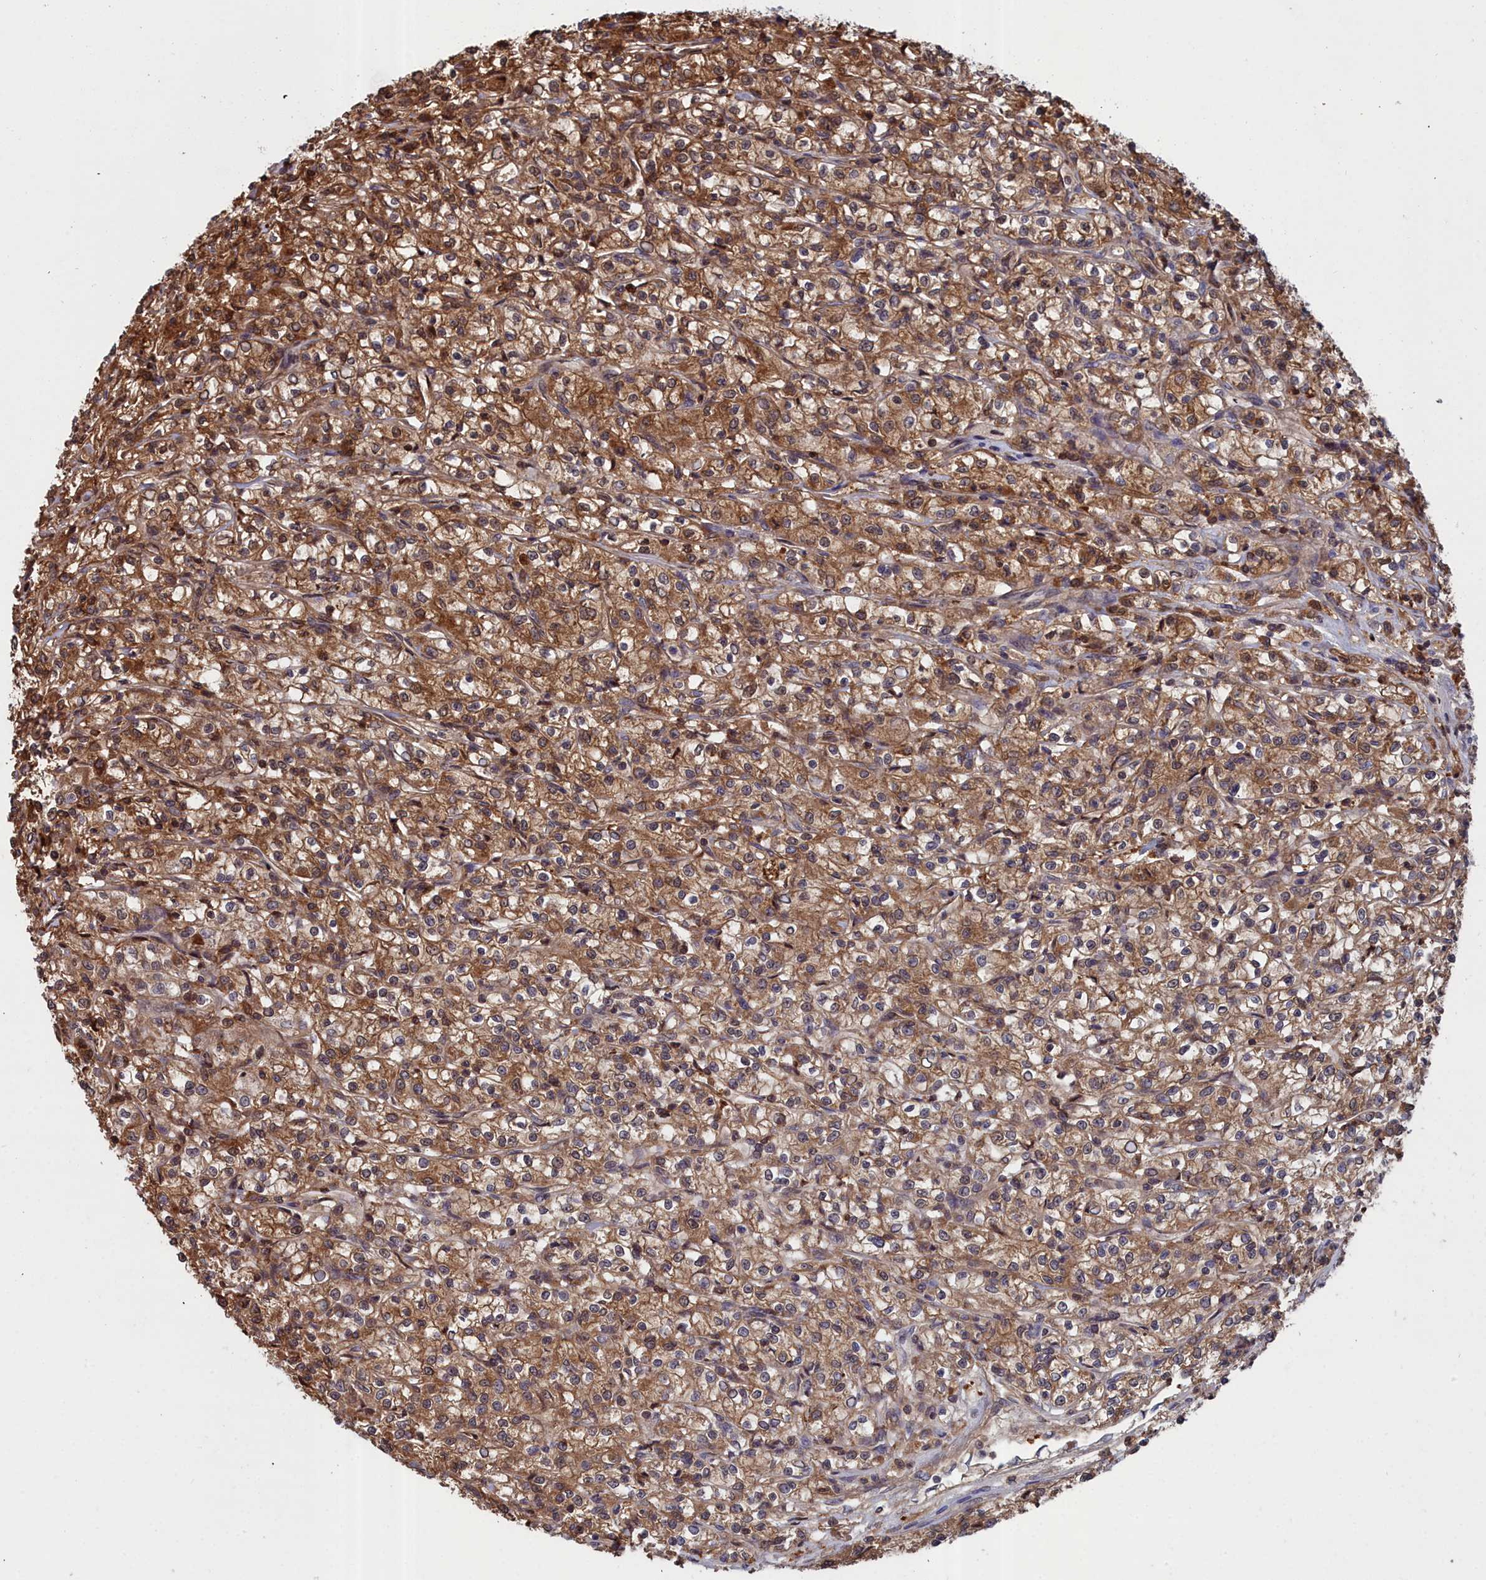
{"staining": {"intensity": "moderate", "quantity": ">75%", "location": "cytoplasmic/membranous"}, "tissue": "renal cancer", "cell_type": "Tumor cells", "image_type": "cancer", "snomed": [{"axis": "morphology", "description": "Adenocarcinoma, NOS"}, {"axis": "topography", "description": "Kidney"}], "caption": "This micrograph demonstrates IHC staining of adenocarcinoma (renal), with medium moderate cytoplasmic/membranous staining in about >75% of tumor cells.", "gene": "GFRA2", "patient": {"sex": "female", "age": 59}}